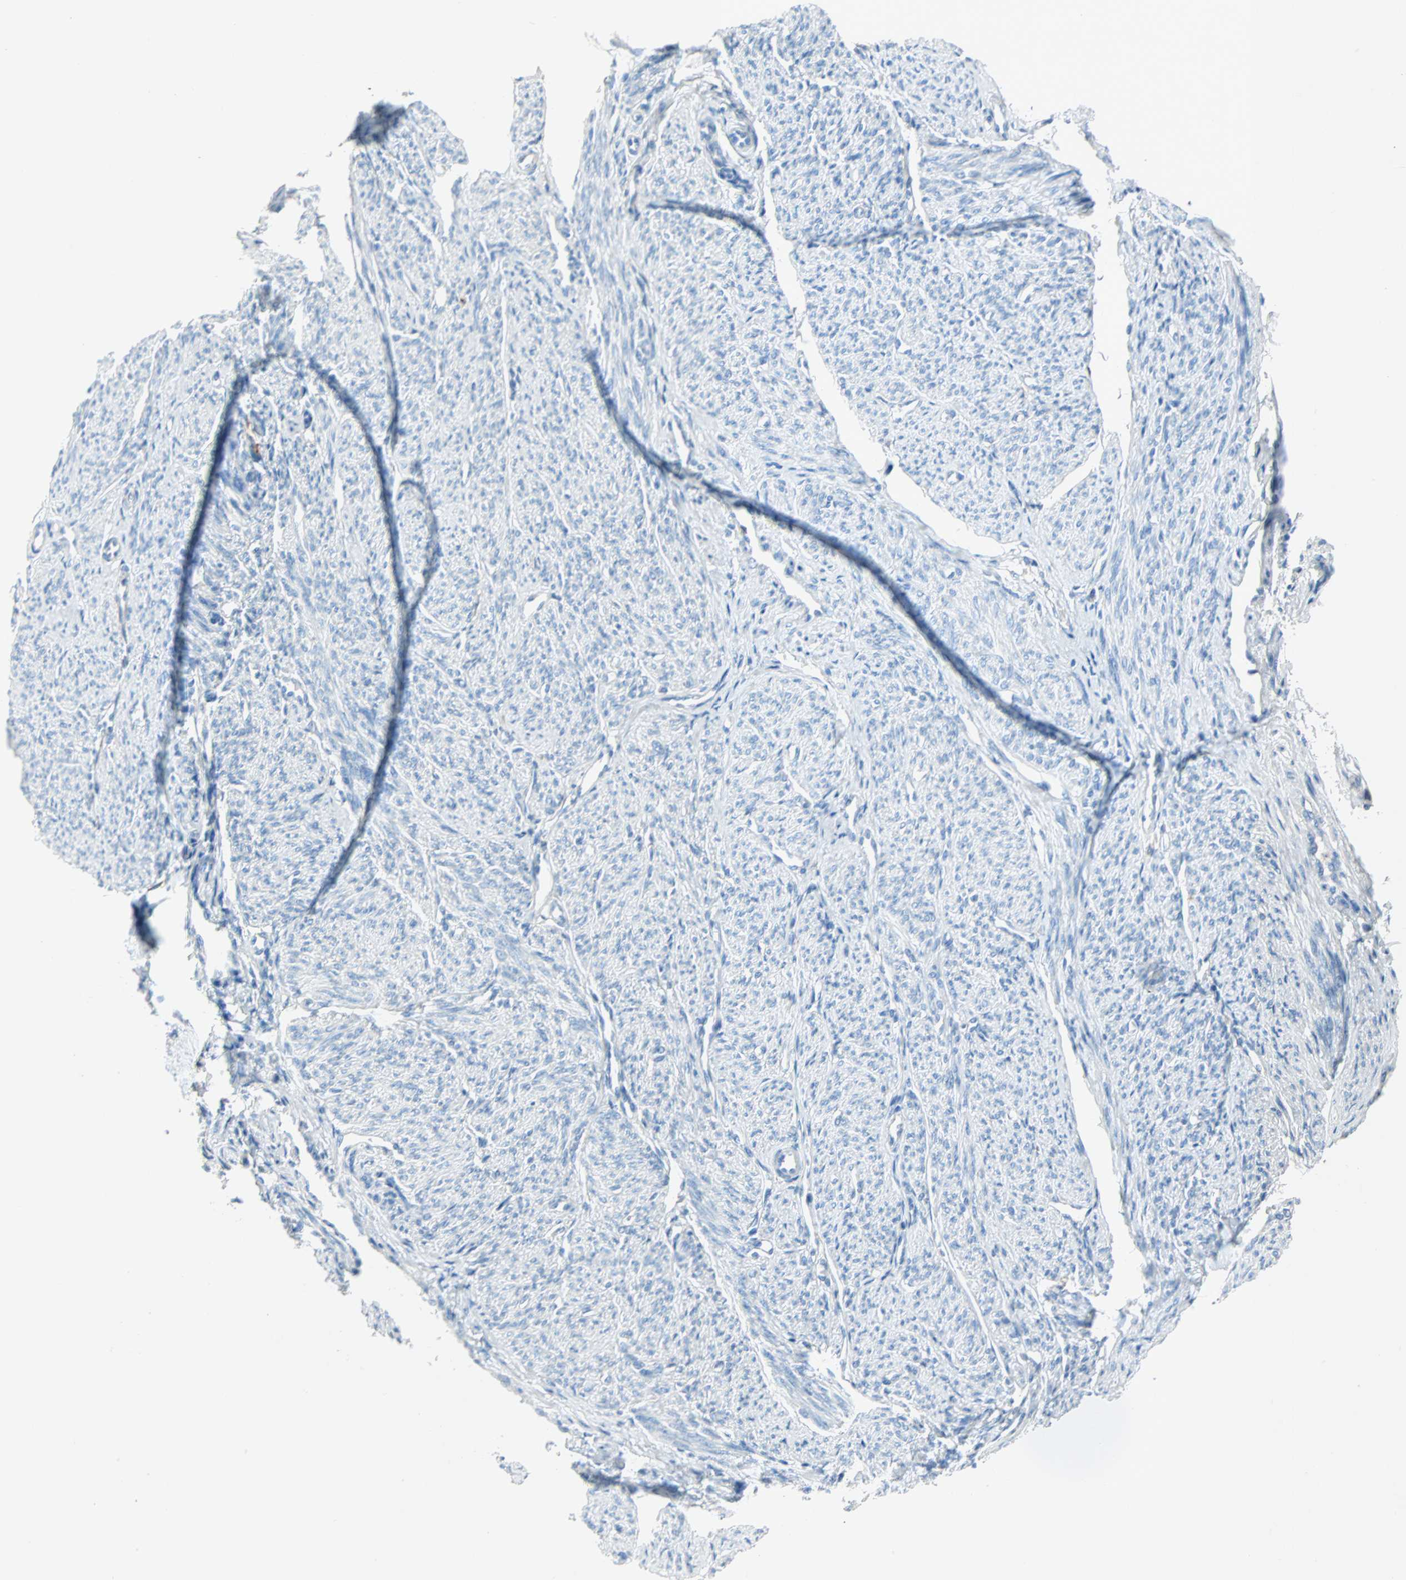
{"staining": {"intensity": "negative", "quantity": "none", "location": "none"}, "tissue": "smooth muscle", "cell_type": "Smooth muscle cells", "image_type": "normal", "snomed": [{"axis": "morphology", "description": "Normal tissue, NOS"}, {"axis": "topography", "description": "Smooth muscle"}], "caption": "Smooth muscle cells show no significant protein expression in unremarkable smooth muscle. Nuclei are stained in blue.", "gene": "CLEC4A", "patient": {"sex": "female", "age": 65}}